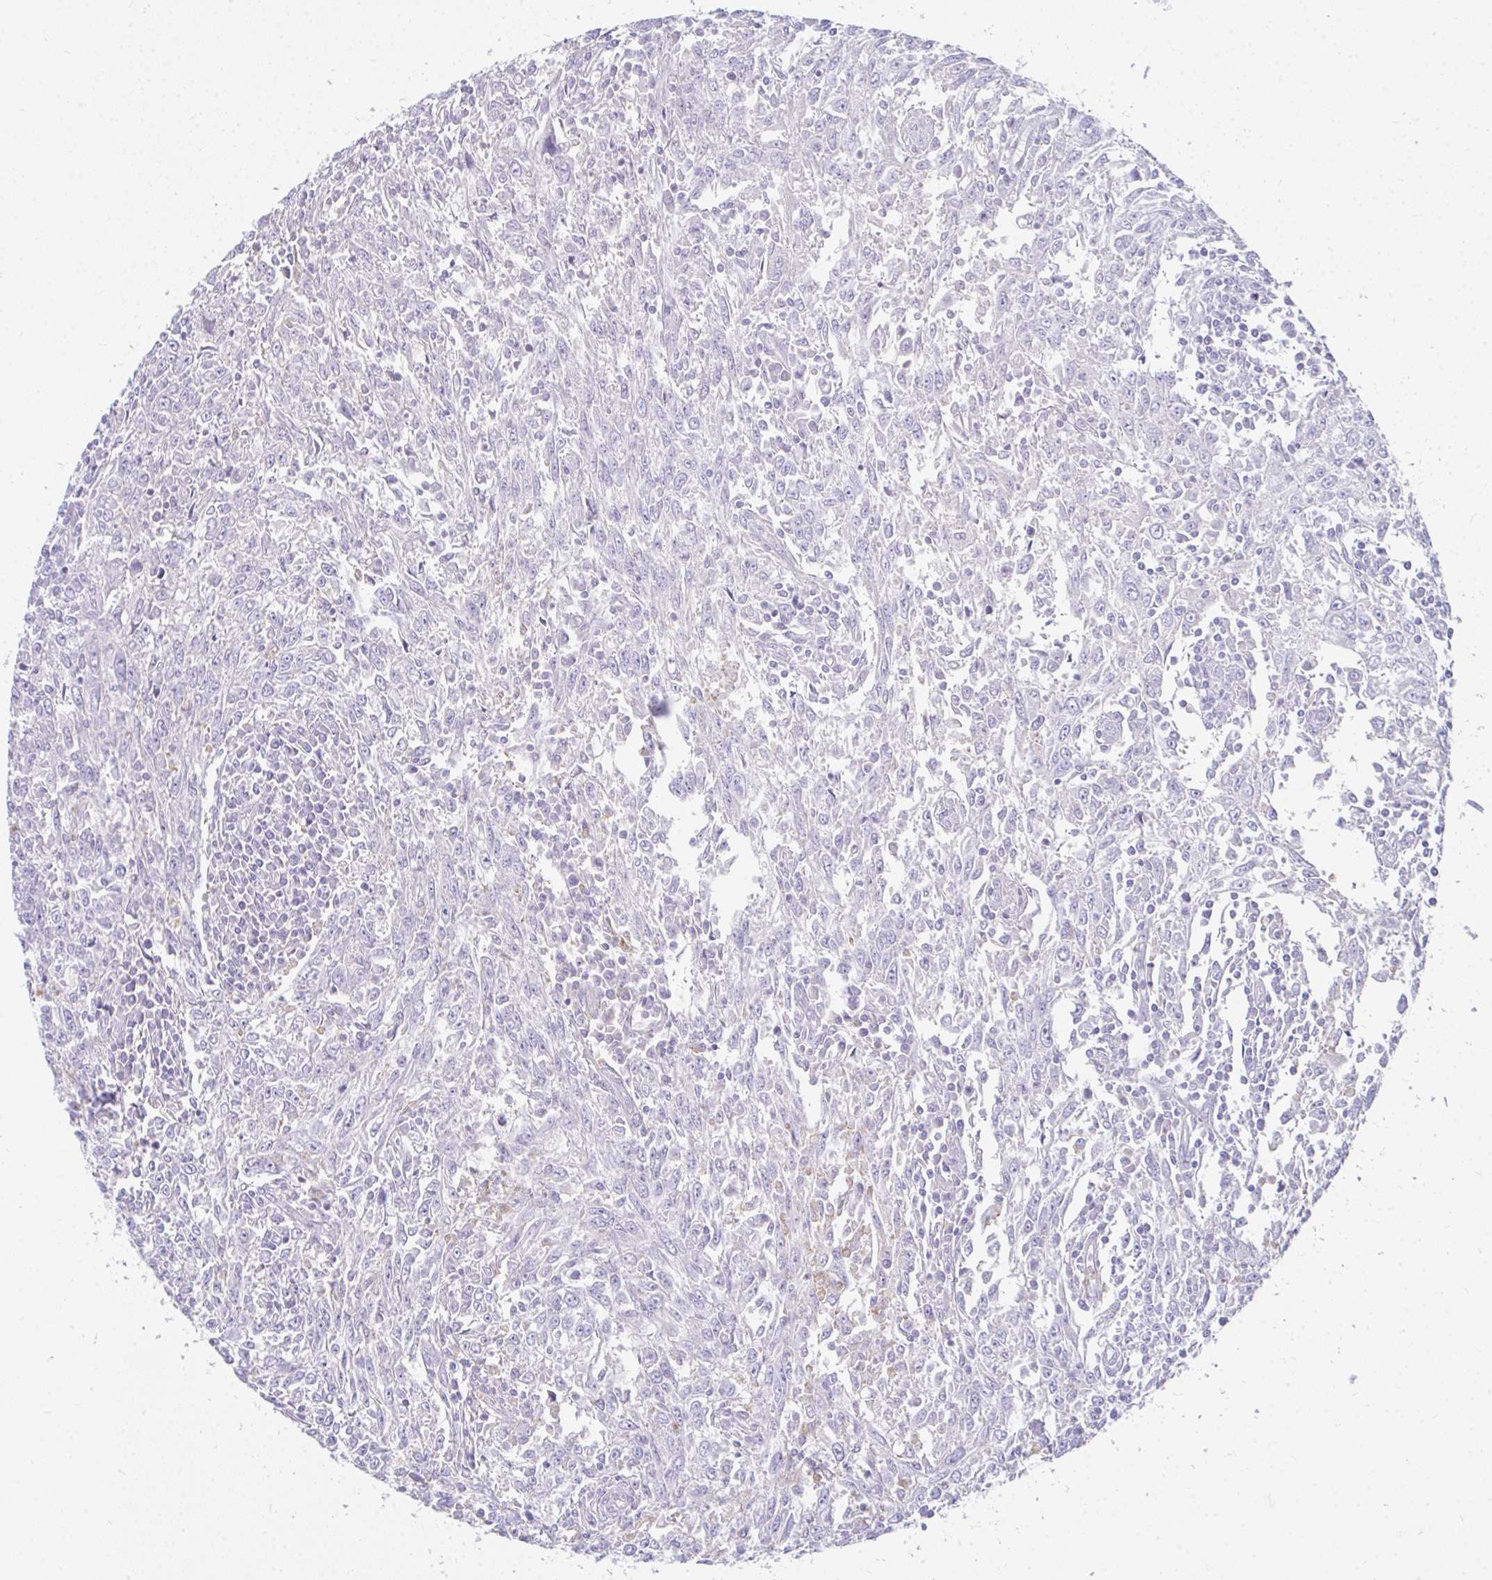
{"staining": {"intensity": "negative", "quantity": "none", "location": "none"}, "tissue": "breast cancer", "cell_type": "Tumor cells", "image_type": "cancer", "snomed": [{"axis": "morphology", "description": "Duct carcinoma"}, {"axis": "topography", "description": "Breast"}], "caption": "The micrograph demonstrates no staining of tumor cells in breast infiltrating ductal carcinoma.", "gene": "COA5", "patient": {"sex": "female", "age": 50}}